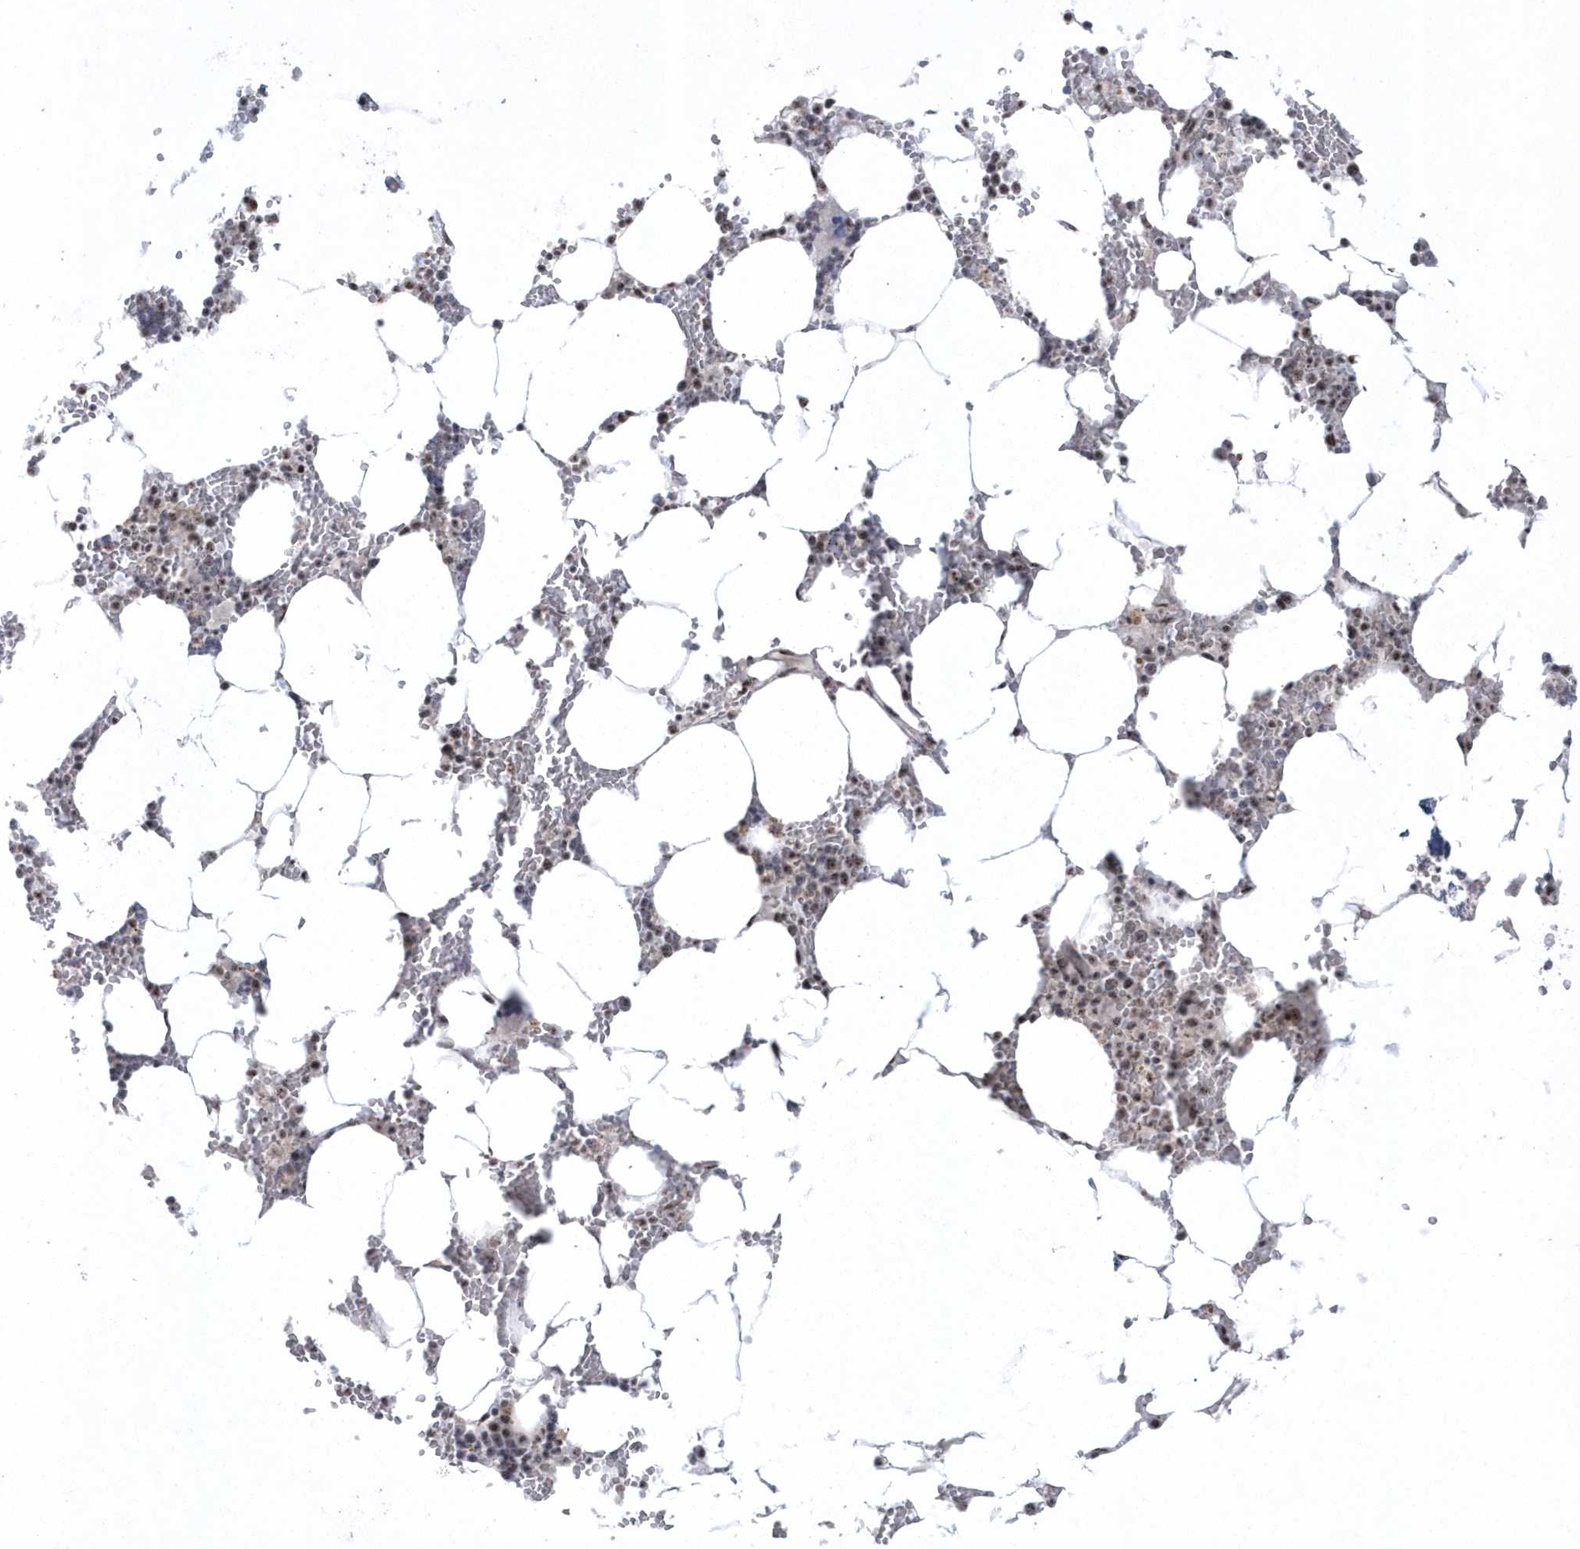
{"staining": {"intensity": "moderate", "quantity": "25%-75%", "location": "nuclear"}, "tissue": "bone marrow", "cell_type": "Hematopoietic cells", "image_type": "normal", "snomed": [{"axis": "morphology", "description": "Normal tissue, NOS"}, {"axis": "topography", "description": "Bone marrow"}], "caption": "Brown immunohistochemical staining in benign human bone marrow demonstrates moderate nuclear expression in about 25%-75% of hematopoietic cells.", "gene": "KDM6B", "patient": {"sex": "male", "age": 70}}